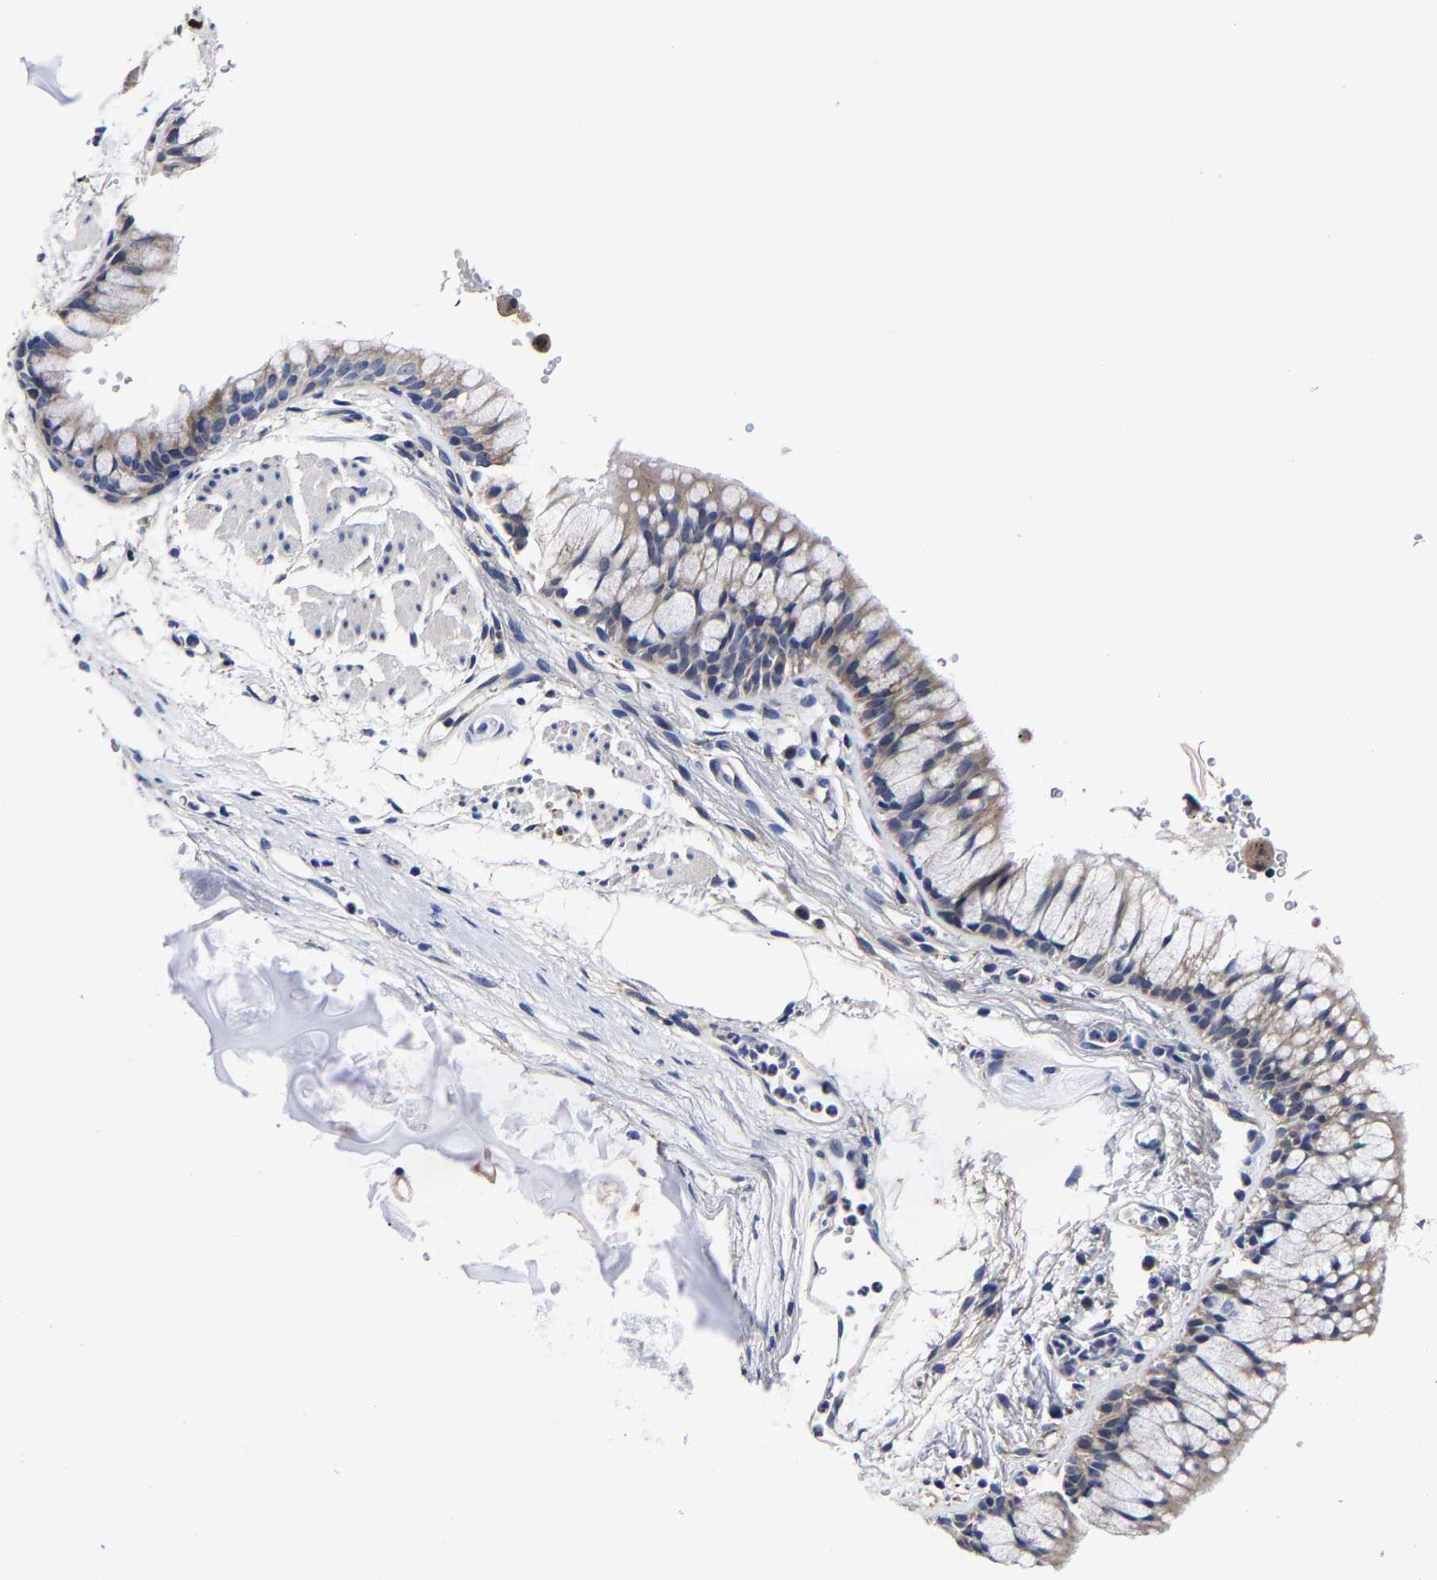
{"staining": {"intensity": "weak", "quantity": "25%-75%", "location": "cytoplasmic/membranous"}, "tissue": "bronchus", "cell_type": "Respiratory epithelial cells", "image_type": "normal", "snomed": [{"axis": "morphology", "description": "Normal tissue, NOS"}, {"axis": "topography", "description": "Cartilage tissue"}, {"axis": "topography", "description": "Bronchus"}], "caption": "The image exhibits staining of unremarkable bronchus, revealing weak cytoplasmic/membranous protein positivity (brown color) within respiratory epithelial cells. Nuclei are stained in blue.", "gene": "AASS", "patient": {"sex": "female", "age": 53}}